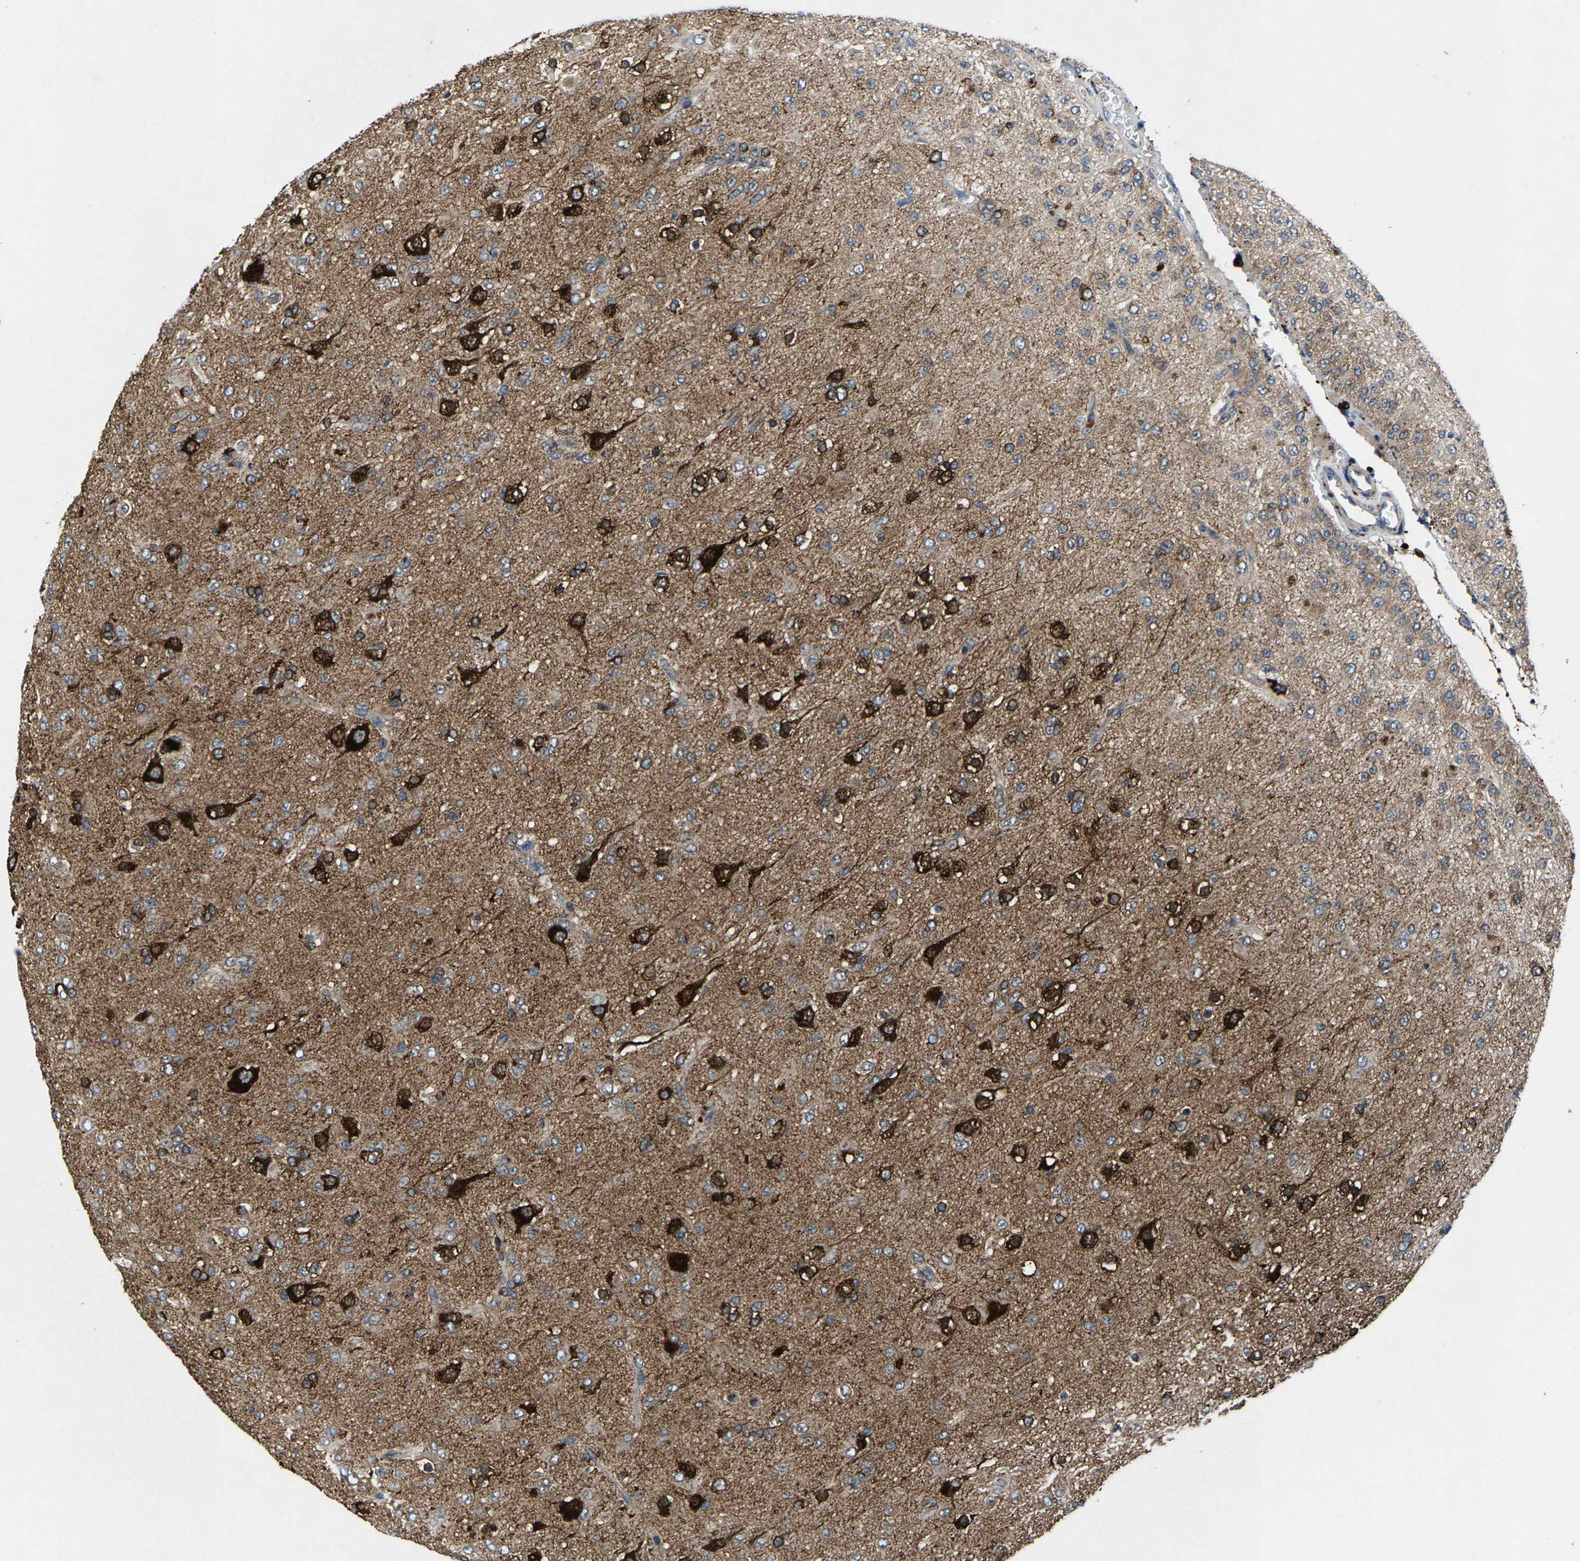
{"staining": {"intensity": "strong", "quantity": "25%-75%", "location": "cytoplasmic/membranous"}, "tissue": "glioma", "cell_type": "Tumor cells", "image_type": "cancer", "snomed": [{"axis": "morphology", "description": "Glioma, malignant, Low grade"}, {"axis": "topography", "description": "Brain"}], "caption": "Immunohistochemistry (DAB) staining of low-grade glioma (malignant) displays strong cytoplasmic/membranous protein staining in about 25%-75% of tumor cells.", "gene": "PDP1", "patient": {"sex": "male", "age": 65}}